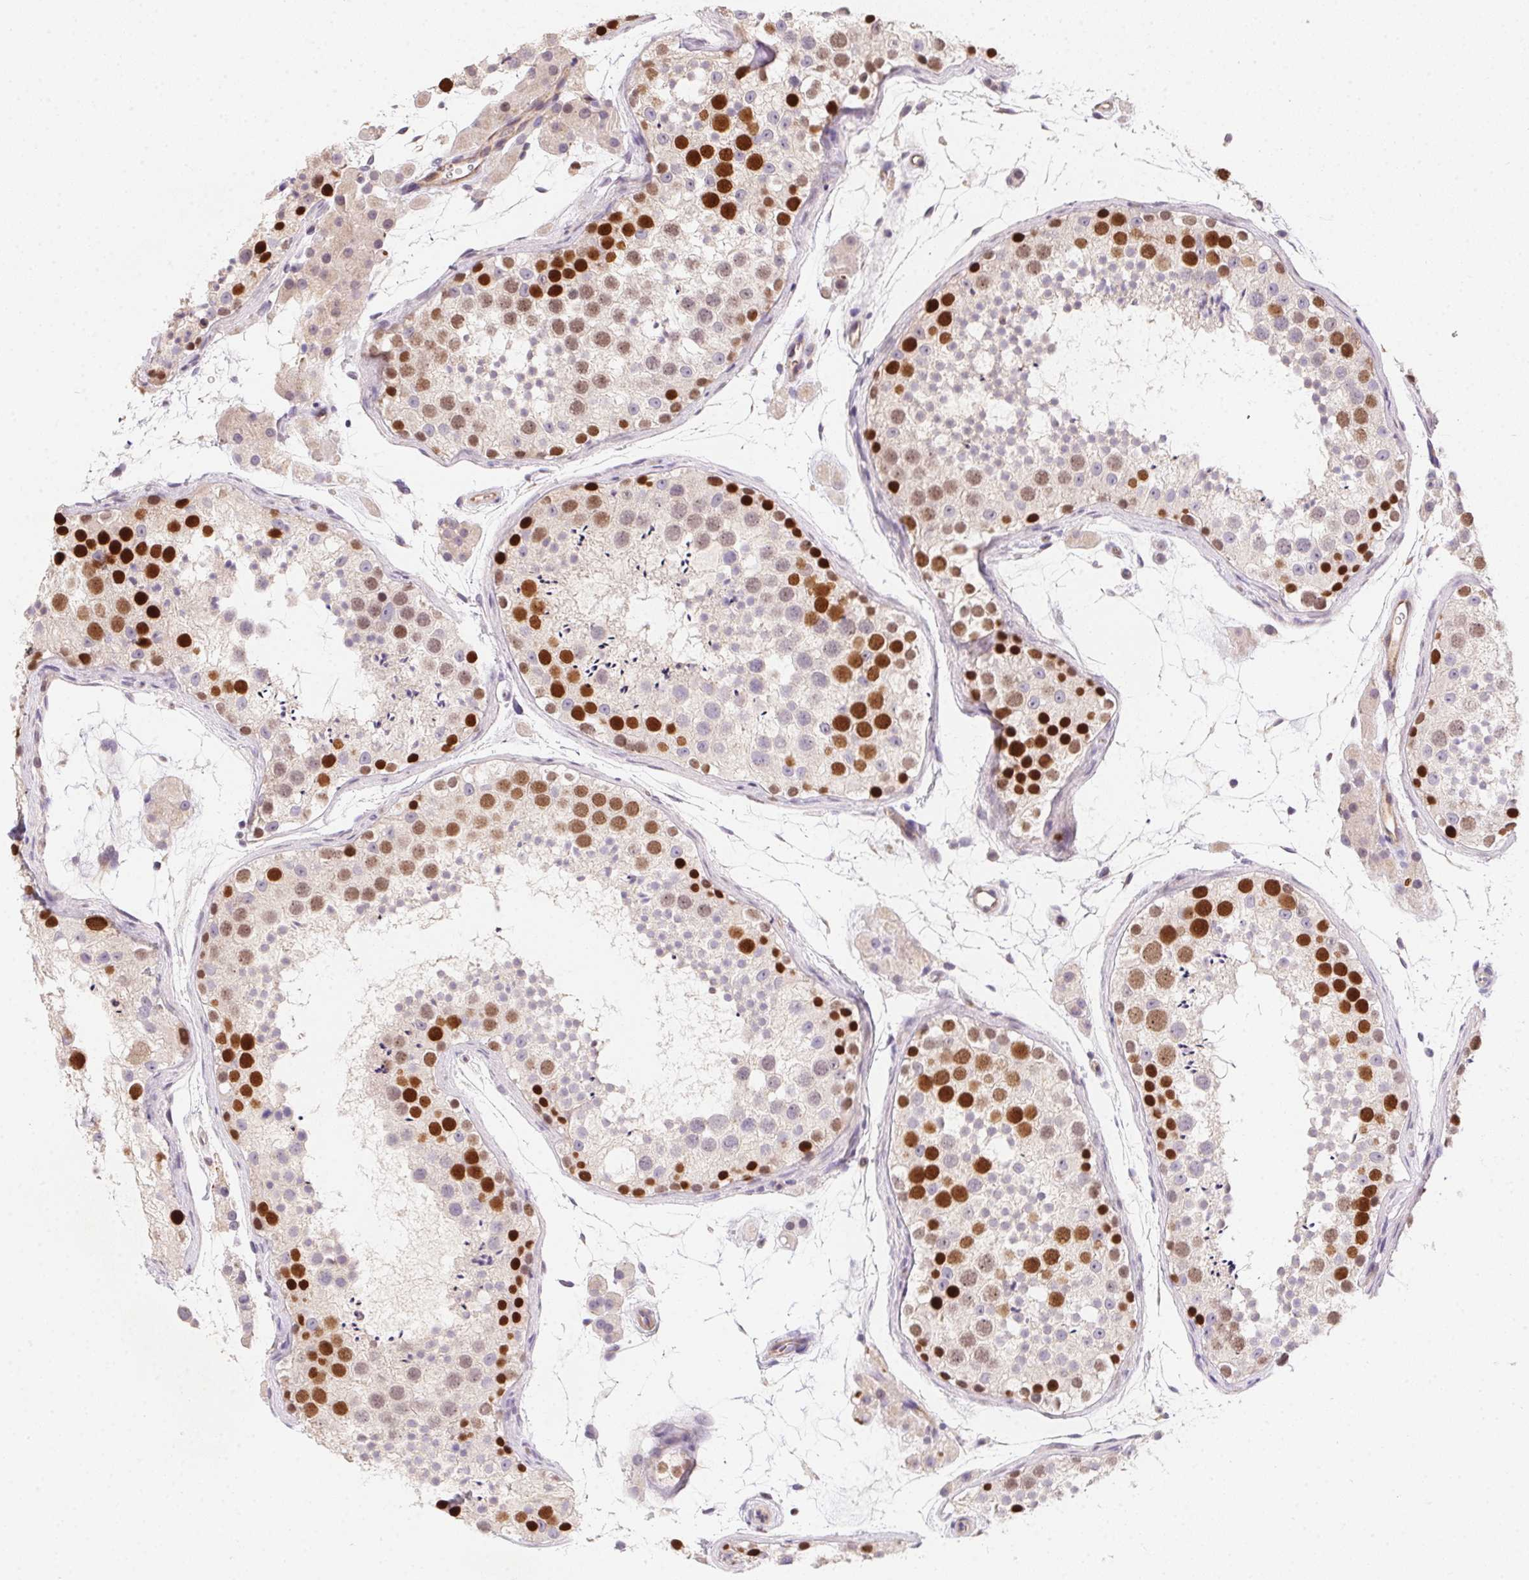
{"staining": {"intensity": "strong", "quantity": "25%-75%", "location": "nuclear"}, "tissue": "testis", "cell_type": "Cells in seminiferous ducts", "image_type": "normal", "snomed": [{"axis": "morphology", "description": "Normal tissue, NOS"}, {"axis": "topography", "description": "Testis"}], "caption": "About 25%-75% of cells in seminiferous ducts in normal human testis display strong nuclear protein expression as visualized by brown immunohistochemical staining.", "gene": "HELLS", "patient": {"sex": "male", "age": 41}}